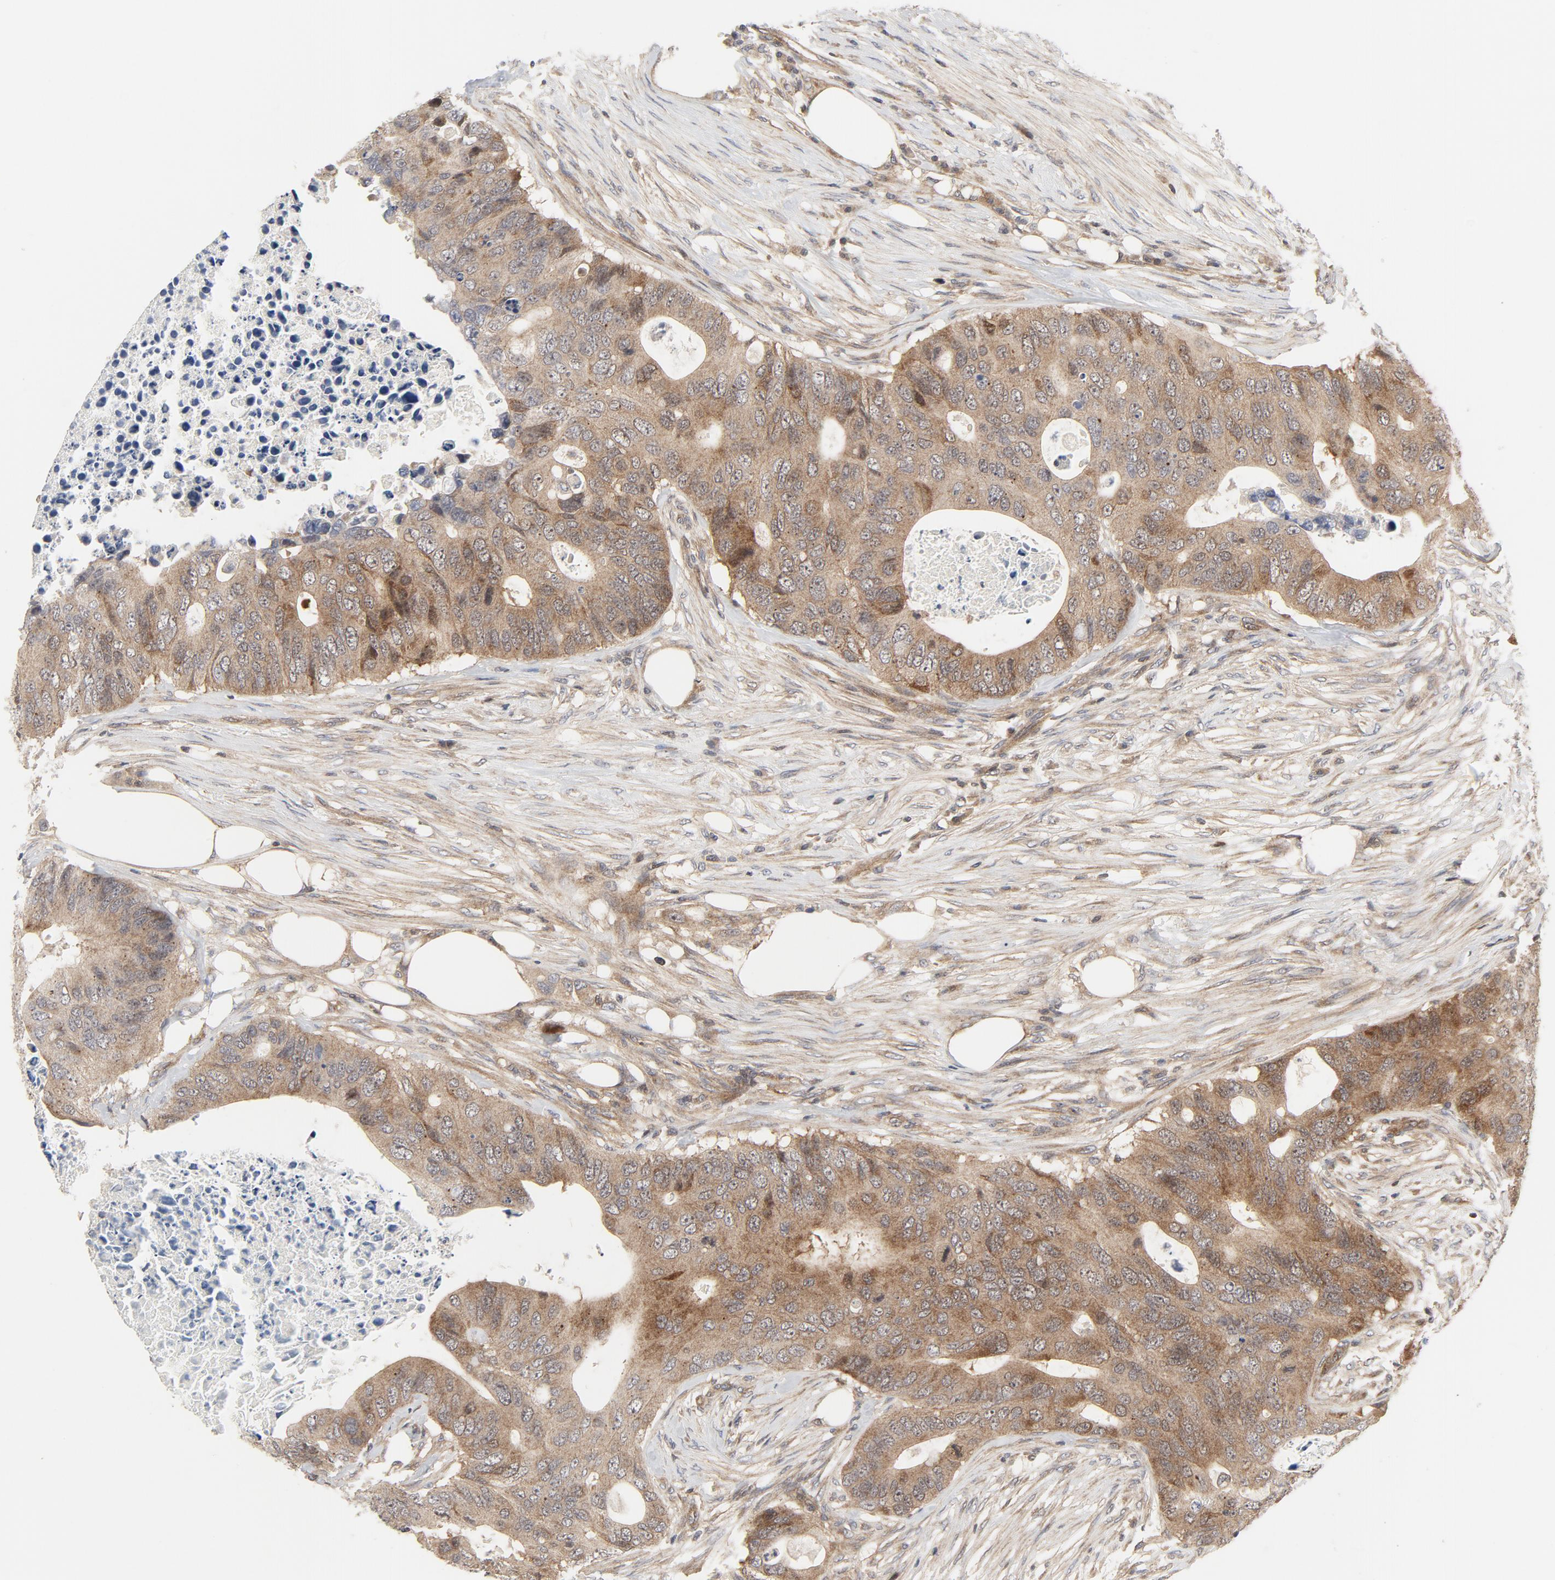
{"staining": {"intensity": "weak", "quantity": ">75%", "location": "cytoplasmic/membranous"}, "tissue": "colorectal cancer", "cell_type": "Tumor cells", "image_type": "cancer", "snomed": [{"axis": "morphology", "description": "Adenocarcinoma, NOS"}, {"axis": "topography", "description": "Colon"}], "caption": "Protein expression by immunohistochemistry reveals weak cytoplasmic/membranous staining in about >75% of tumor cells in colorectal cancer (adenocarcinoma).", "gene": "MAP2K7", "patient": {"sex": "male", "age": 71}}